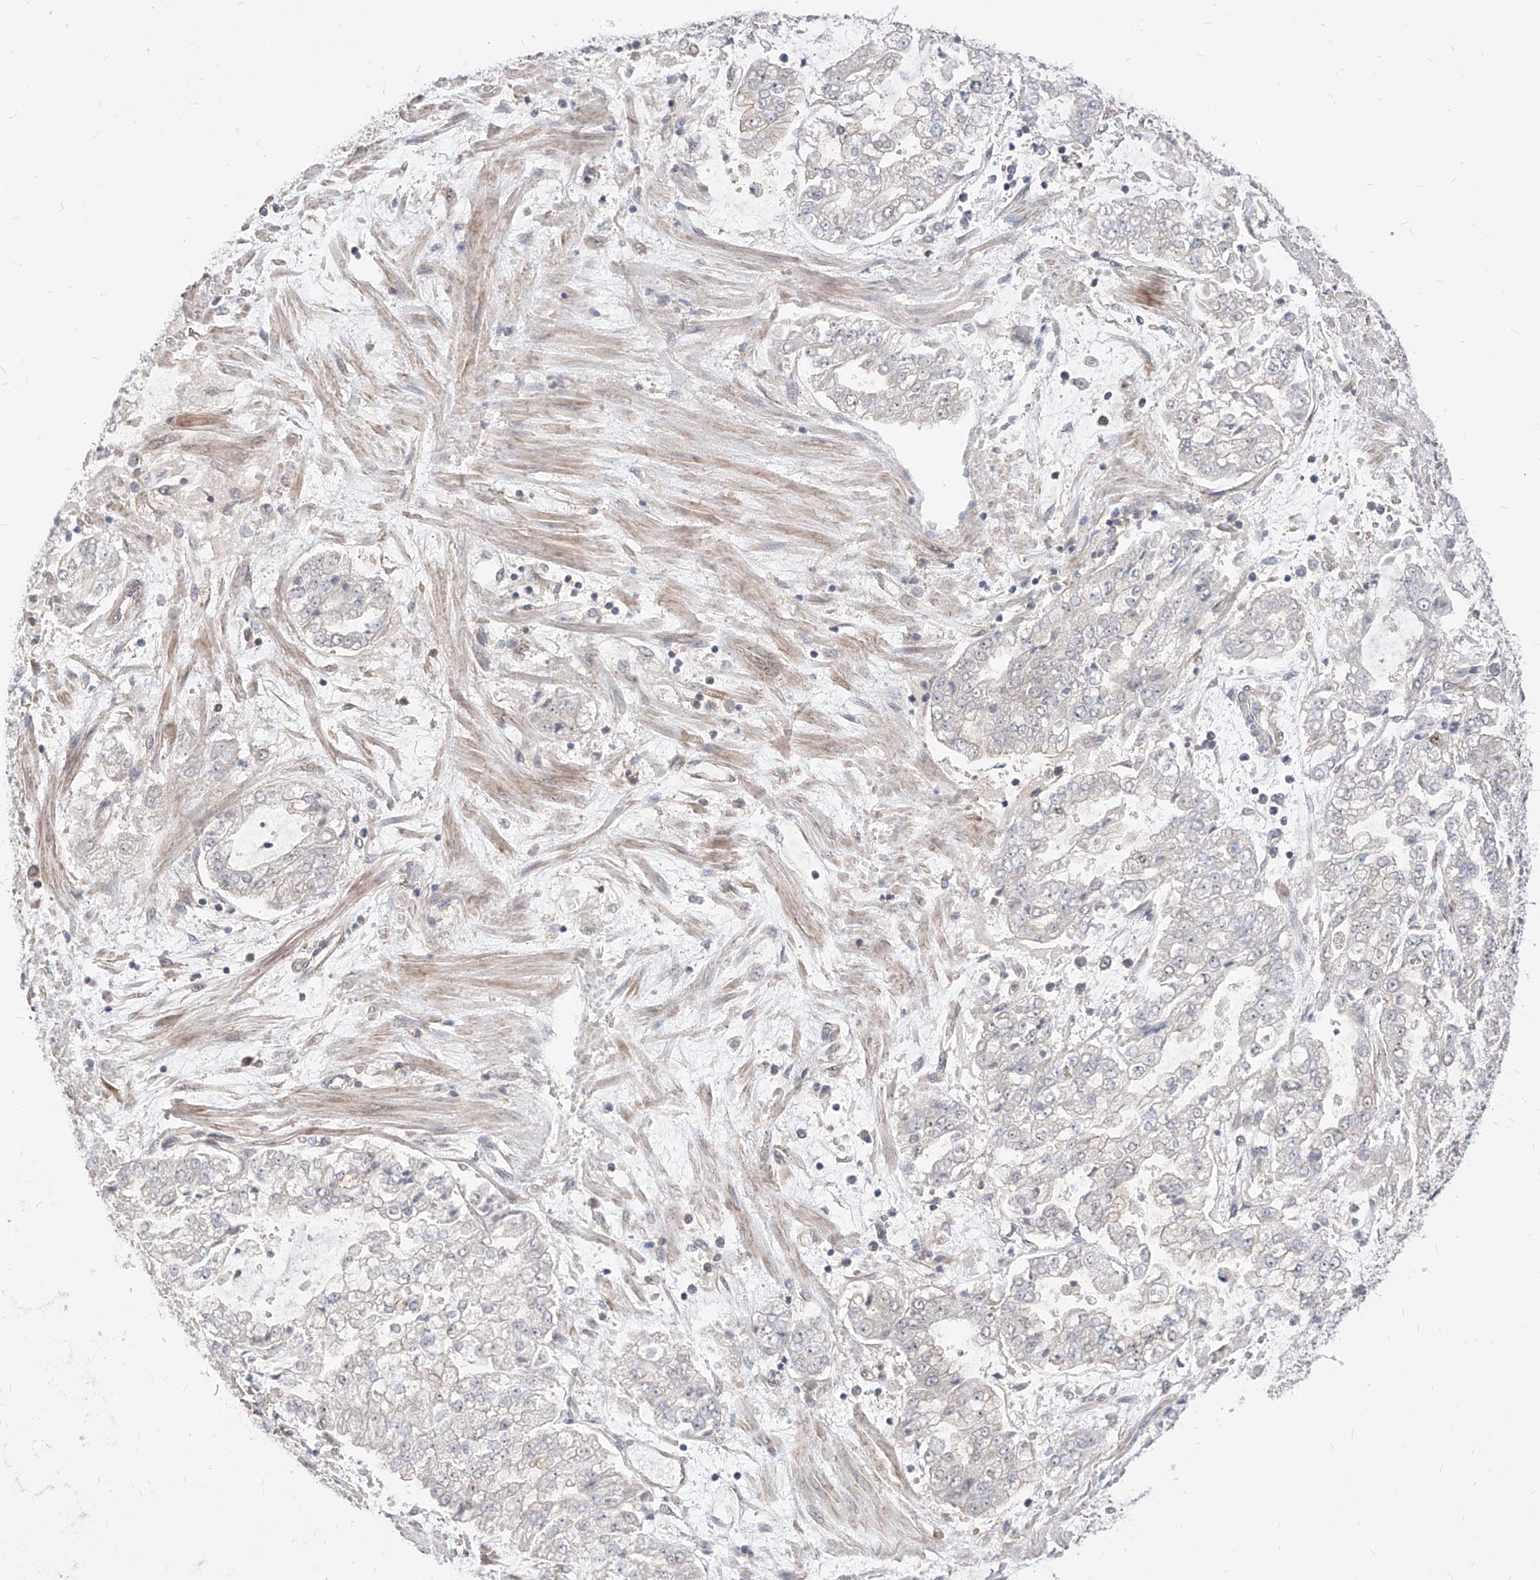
{"staining": {"intensity": "negative", "quantity": "none", "location": "none"}, "tissue": "stomach cancer", "cell_type": "Tumor cells", "image_type": "cancer", "snomed": [{"axis": "morphology", "description": "Adenocarcinoma, NOS"}, {"axis": "topography", "description": "Stomach"}], "caption": "Immunohistochemistry image of human stomach cancer stained for a protein (brown), which demonstrates no positivity in tumor cells.", "gene": "TSNAX", "patient": {"sex": "male", "age": 76}}